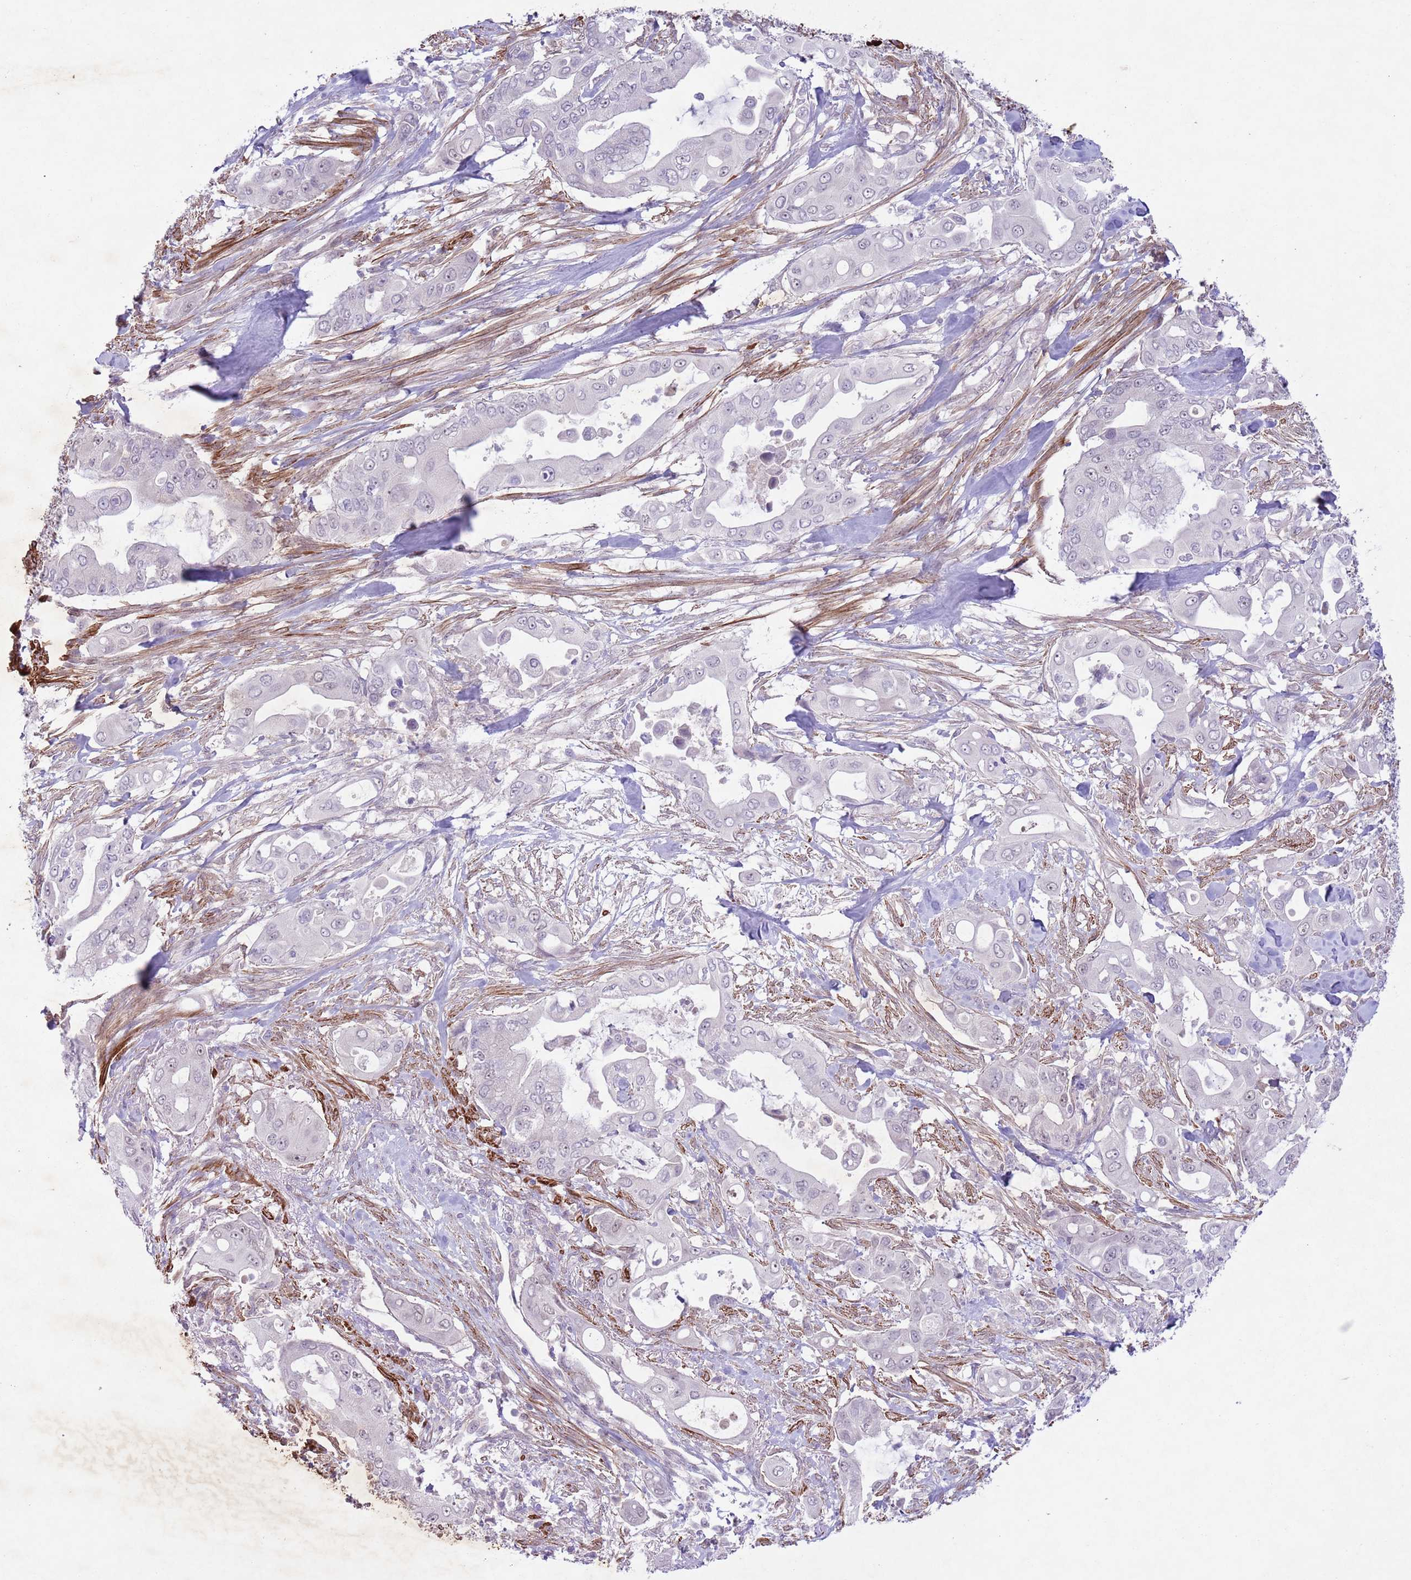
{"staining": {"intensity": "negative", "quantity": "none", "location": "none"}, "tissue": "pancreatic cancer", "cell_type": "Tumor cells", "image_type": "cancer", "snomed": [{"axis": "morphology", "description": "Adenocarcinoma, NOS"}, {"axis": "topography", "description": "Pancreas"}], "caption": "DAB immunohistochemical staining of human pancreatic cancer (adenocarcinoma) shows no significant positivity in tumor cells.", "gene": "CCNI", "patient": {"sex": "male", "age": 57}}